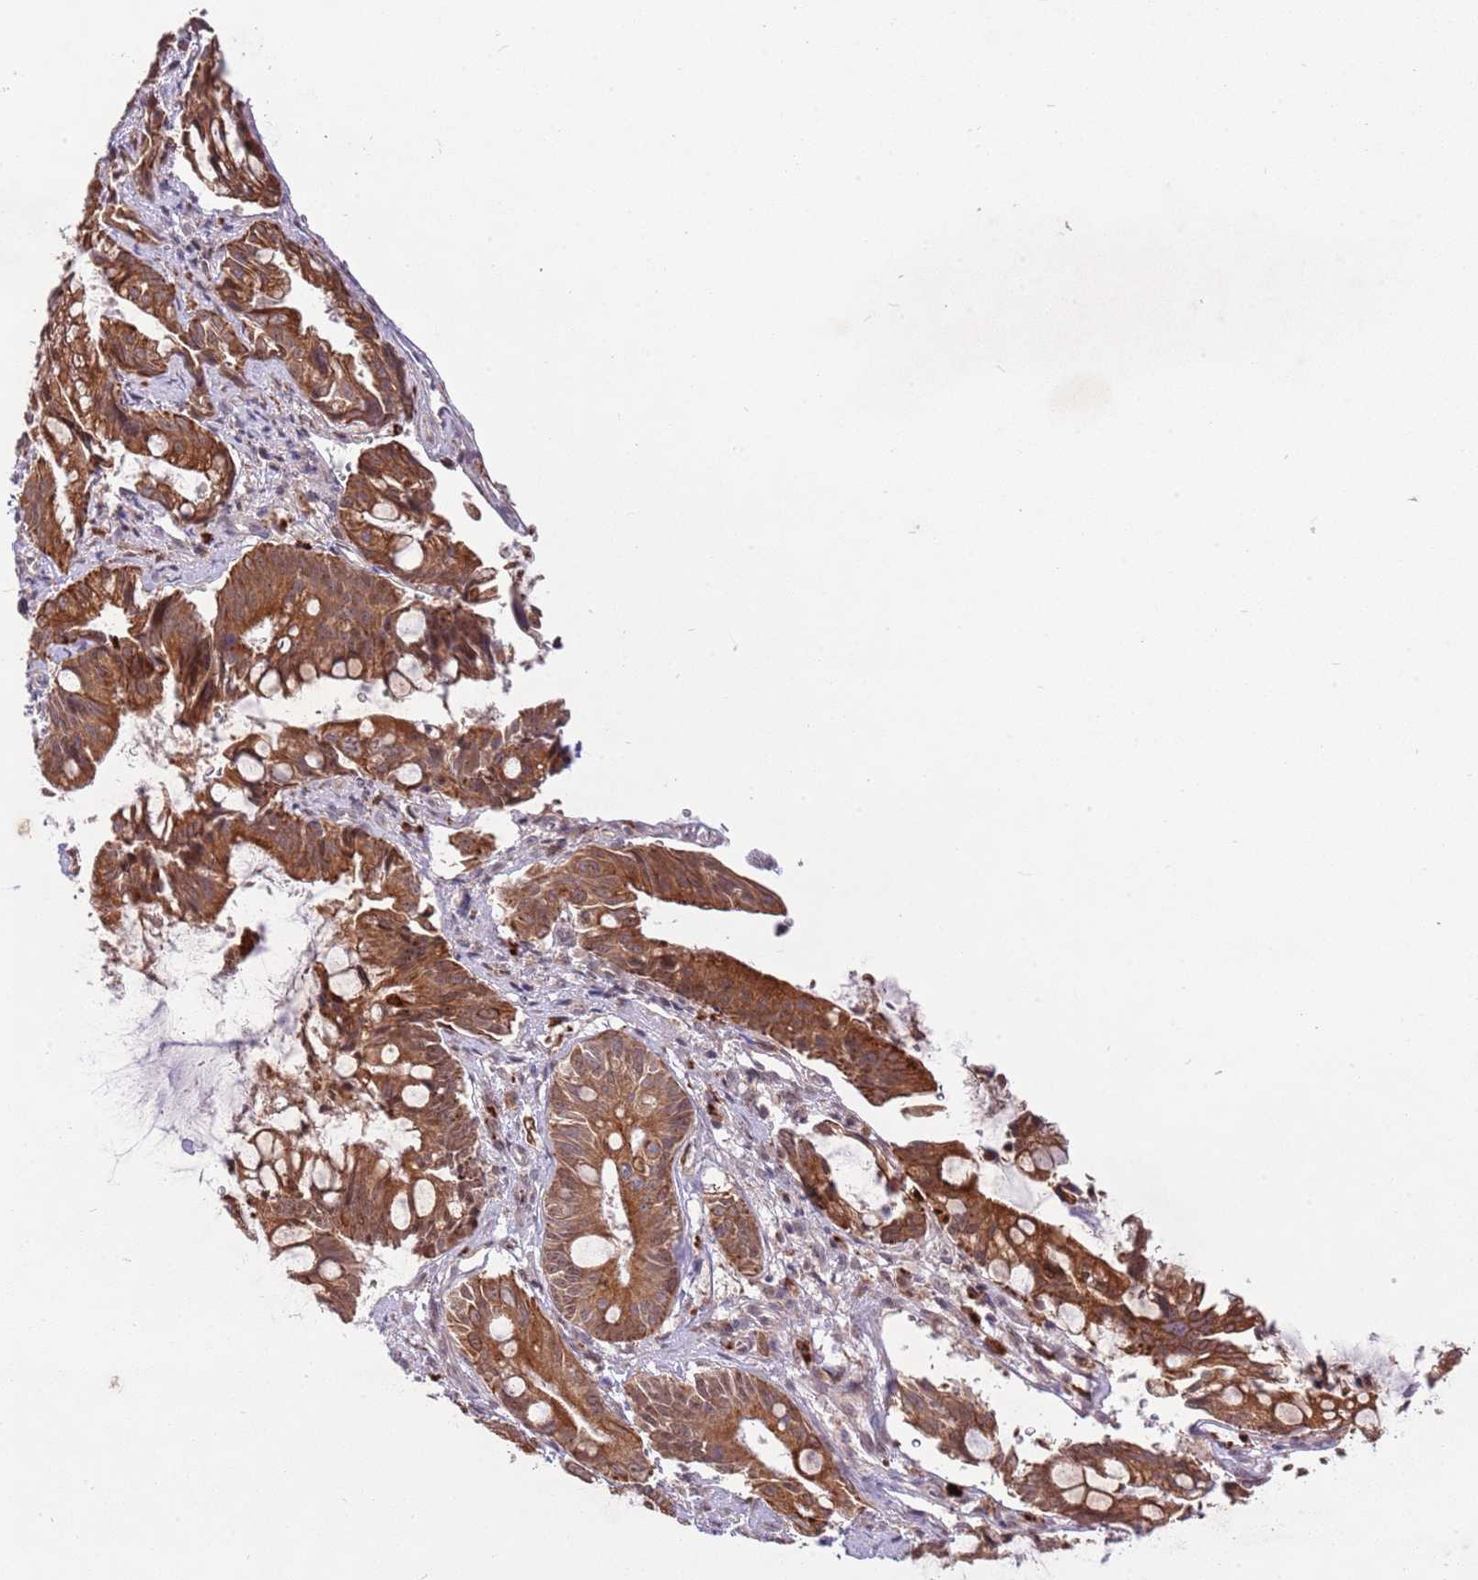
{"staining": {"intensity": "moderate", "quantity": ">75%", "location": "cytoplasmic/membranous"}, "tissue": "pancreatic cancer", "cell_type": "Tumor cells", "image_type": "cancer", "snomed": [{"axis": "morphology", "description": "Adenocarcinoma, NOS"}, {"axis": "topography", "description": "Pancreas"}], "caption": "Pancreatic adenocarcinoma was stained to show a protein in brown. There is medium levels of moderate cytoplasmic/membranous expression in approximately >75% of tumor cells.", "gene": "TRIM27", "patient": {"sex": "male", "age": 68}}